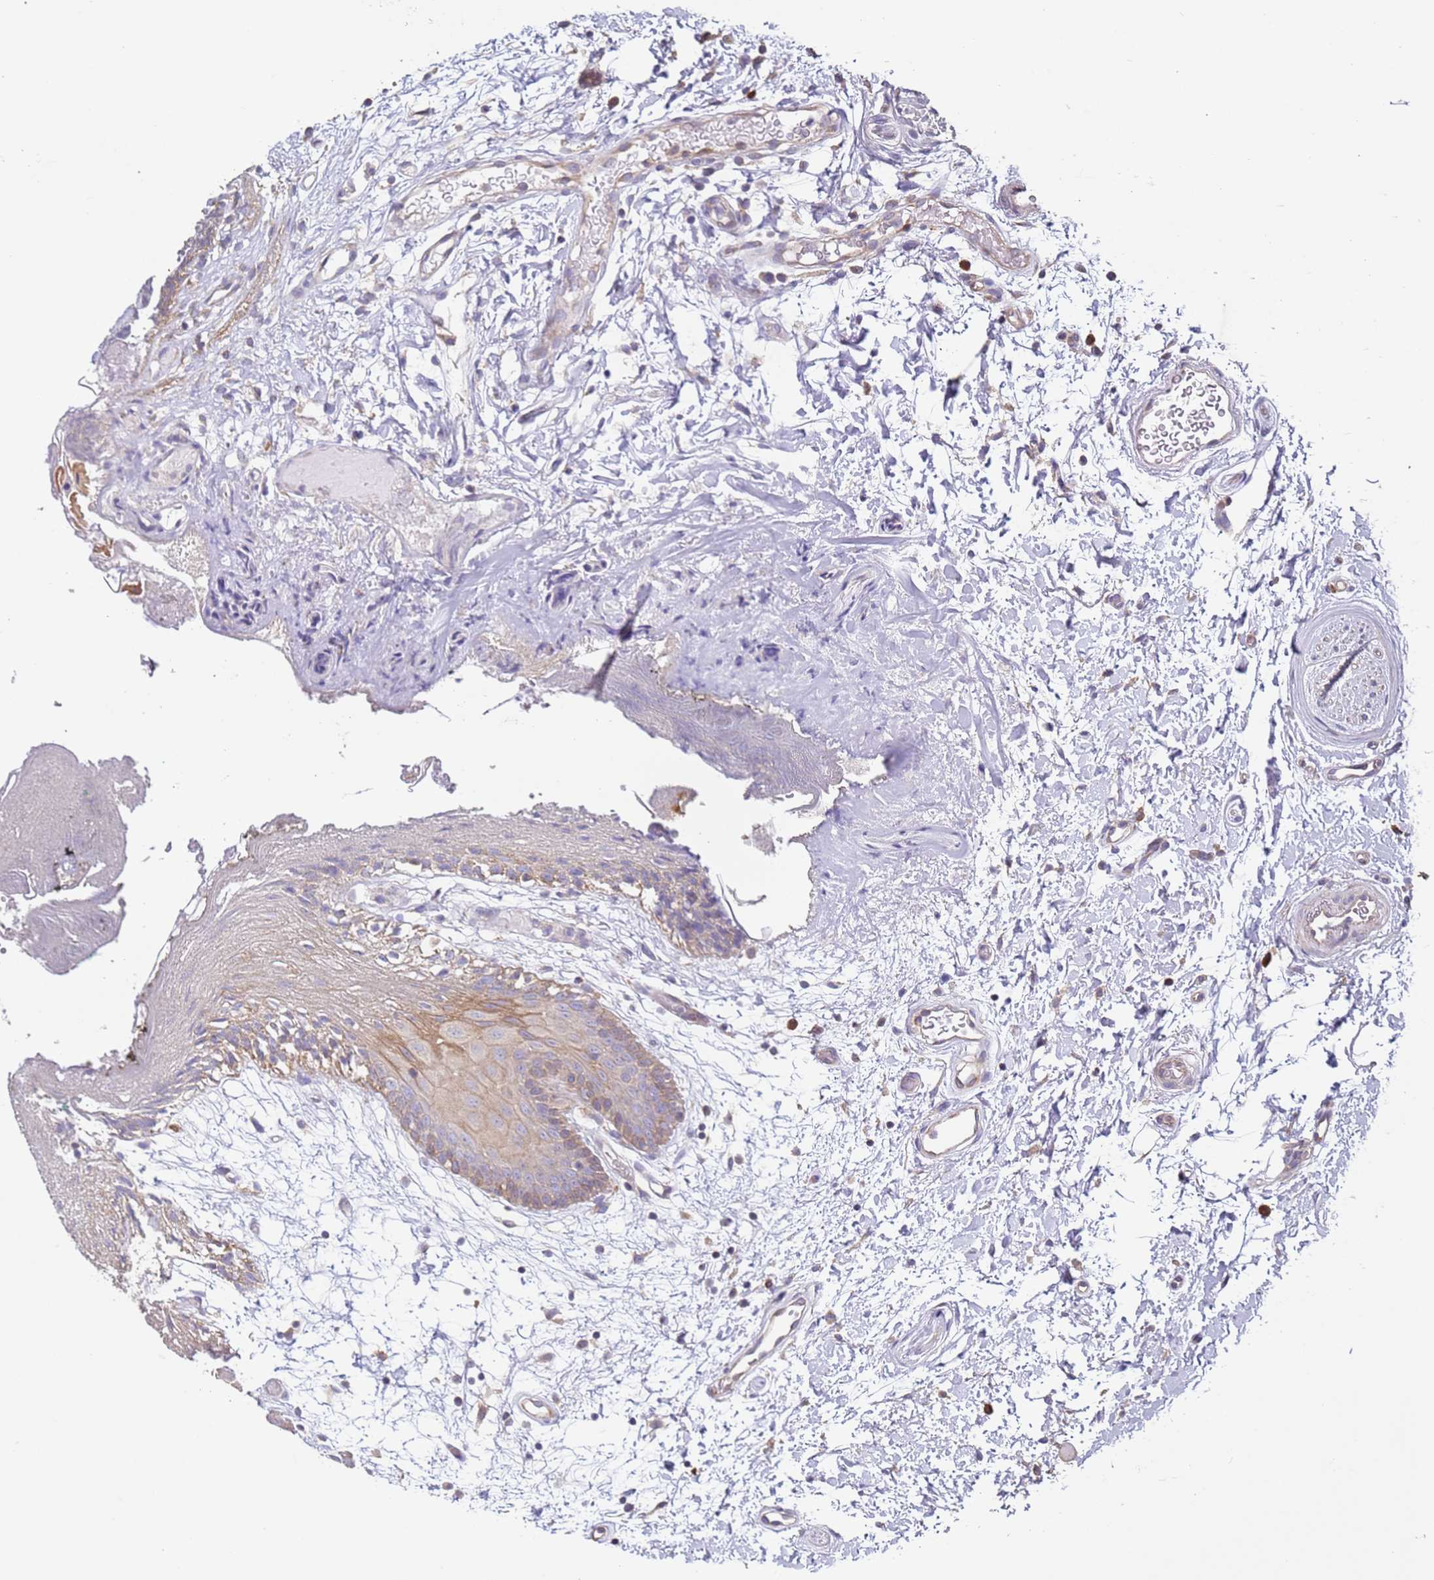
{"staining": {"intensity": "weak", "quantity": "25%-75%", "location": "cytoplasmic/membranous"}, "tissue": "oral mucosa", "cell_type": "Squamous epithelial cells", "image_type": "normal", "snomed": [{"axis": "morphology", "description": "Normal tissue, NOS"}, {"axis": "topography", "description": "Skeletal muscle"}, {"axis": "topography", "description": "Oral tissue"}, {"axis": "topography", "description": "Salivary gland"}, {"axis": "topography", "description": "Peripheral nerve tissue"}], "caption": "IHC (DAB) staining of normal oral mucosa shows weak cytoplasmic/membranous protein expression in approximately 25%-75% of squamous epithelial cells.", "gene": "DIP2B", "patient": {"sex": "male", "age": 54}}